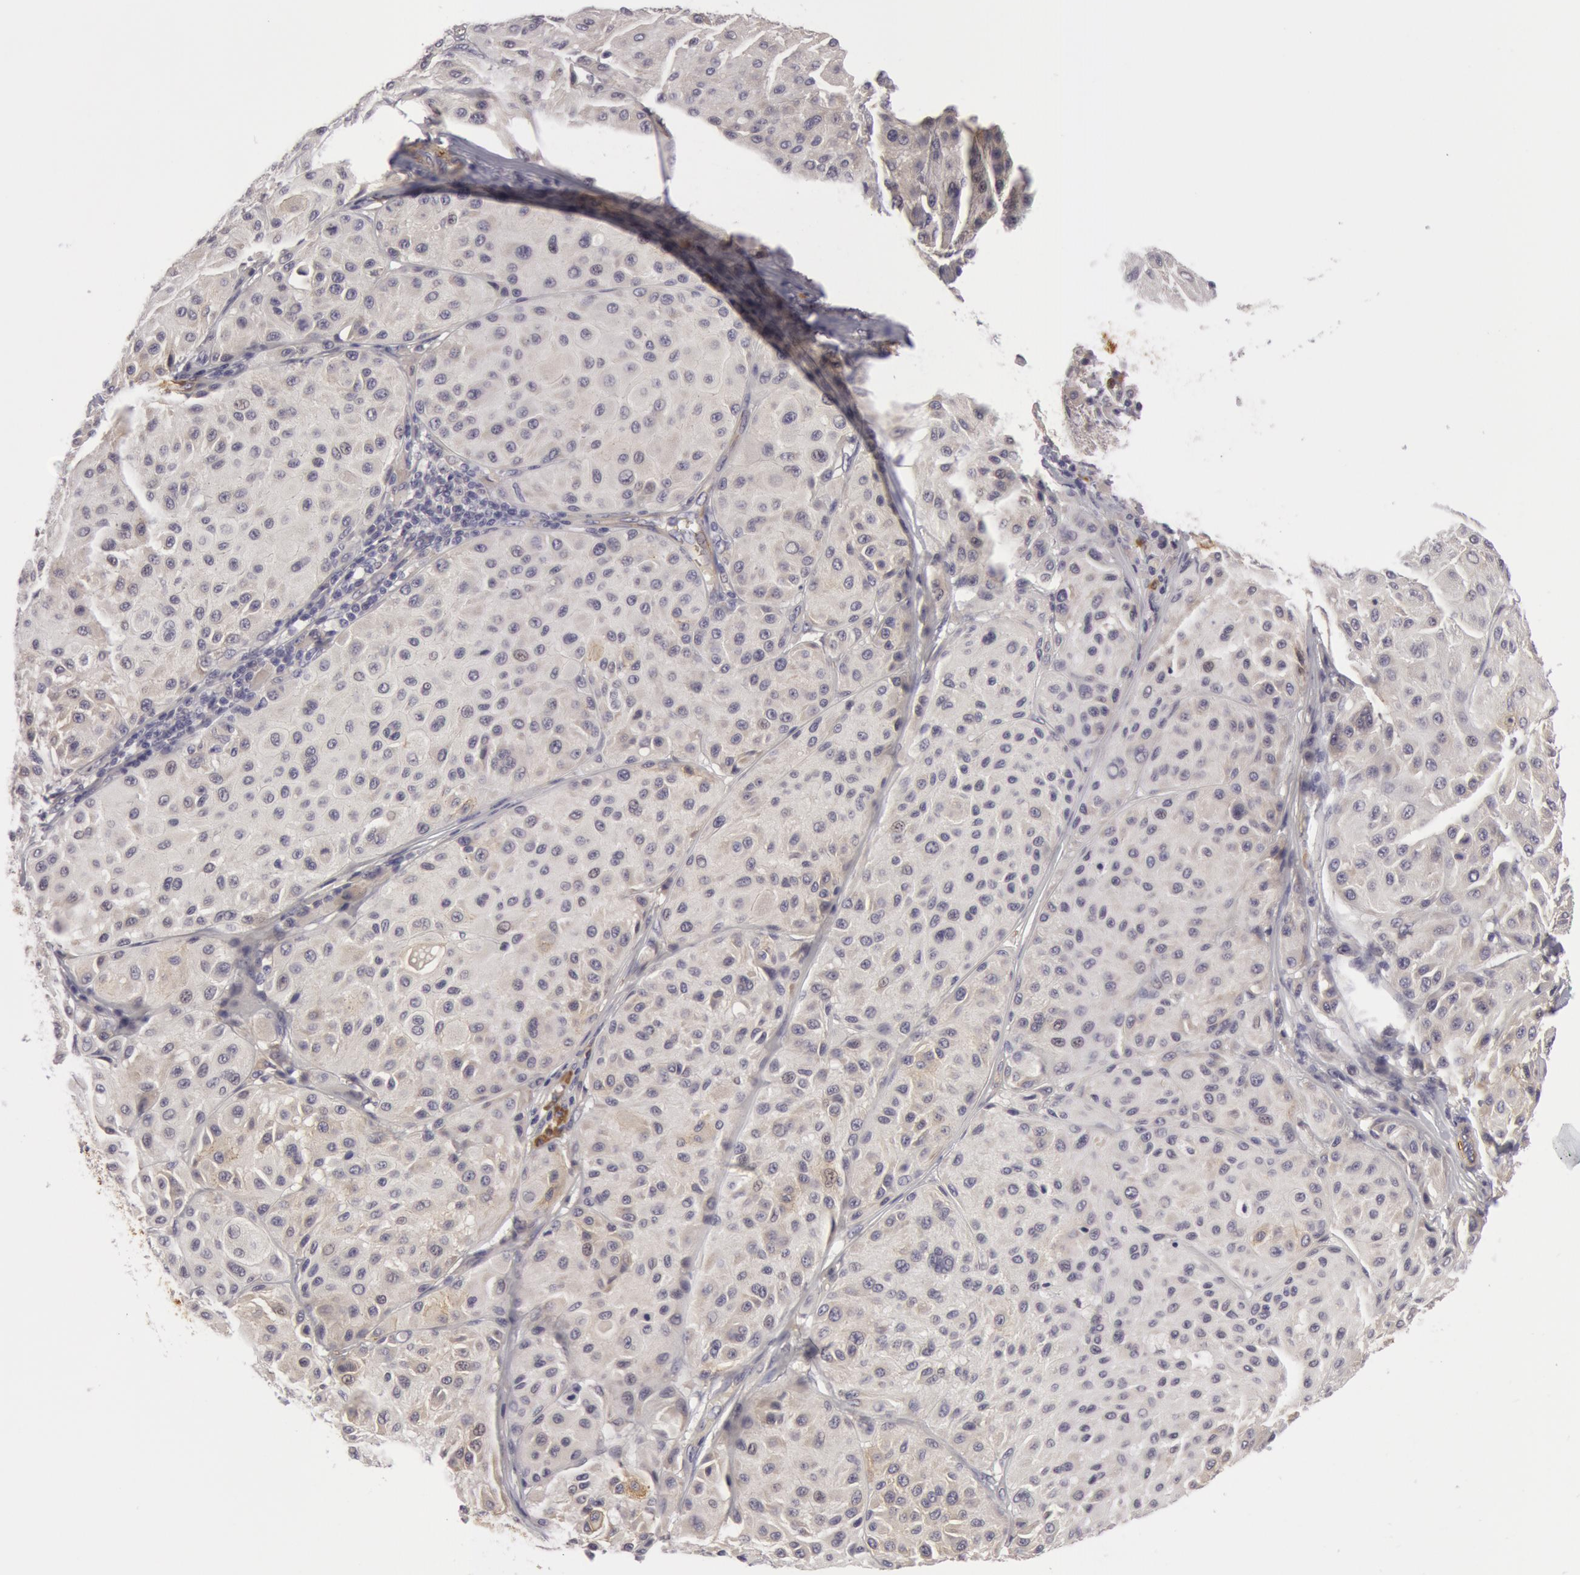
{"staining": {"intensity": "negative", "quantity": "none", "location": "none"}, "tissue": "melanoma", "cell_type": "Tumor cells", "image_type": "cancer", "snomed": [{"axis": "morphology", "description": "Malignant melanoma, NOS"}, {"axis": "topography", "description": "Skin"}], "caption": "Image shows no significant protein staining in tumor cells of melanoma.", "gene": "IL23A", "patient": {"sex": "male", "age": 36}}